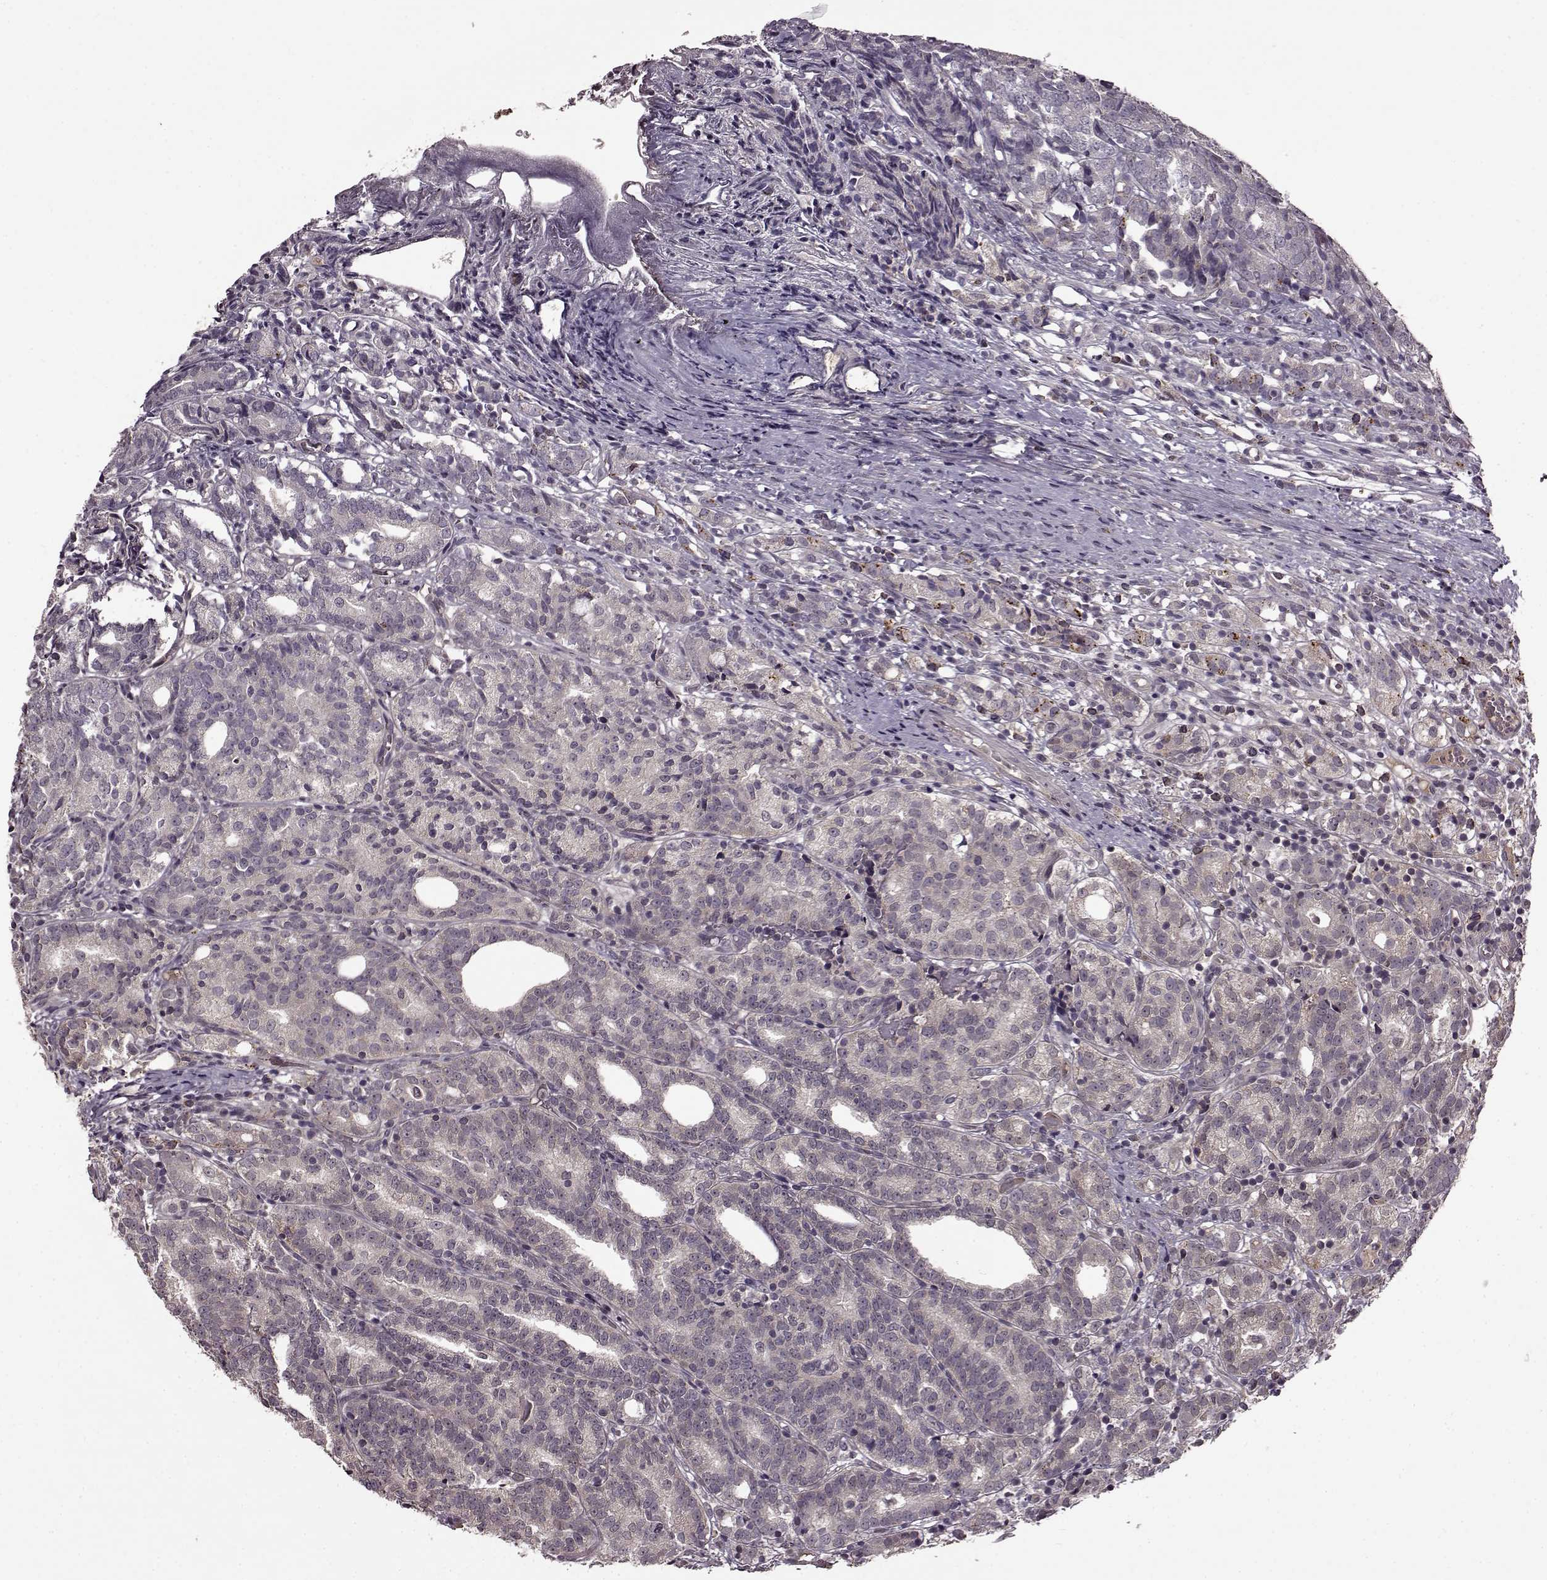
{"staining": {"intensity": "negative", "quantity": "none", "location": "none"}, "tissue": "prostate cancer", "cell_type": "Tumor cells", "image_type": "cancer", "snomed": [{"axis": "morphology", "description": "Adenocarcinoma, High grade"}, {"axis": "topography", "description": "Prostate"}], "caption": "DAB (3,3'-diaminobenzidine) immunohistochemical staining of human prostate cancer (high-grade adenocarcinoma) displays no significant staining in tumor cells. Brightfield microscopy of immunohistochemistry stained with DAB (brown) and hematoxylin (blue), captured at high magnification.", "gene": "MAIP1", "patient": {"sex": "male", "age": 53}}